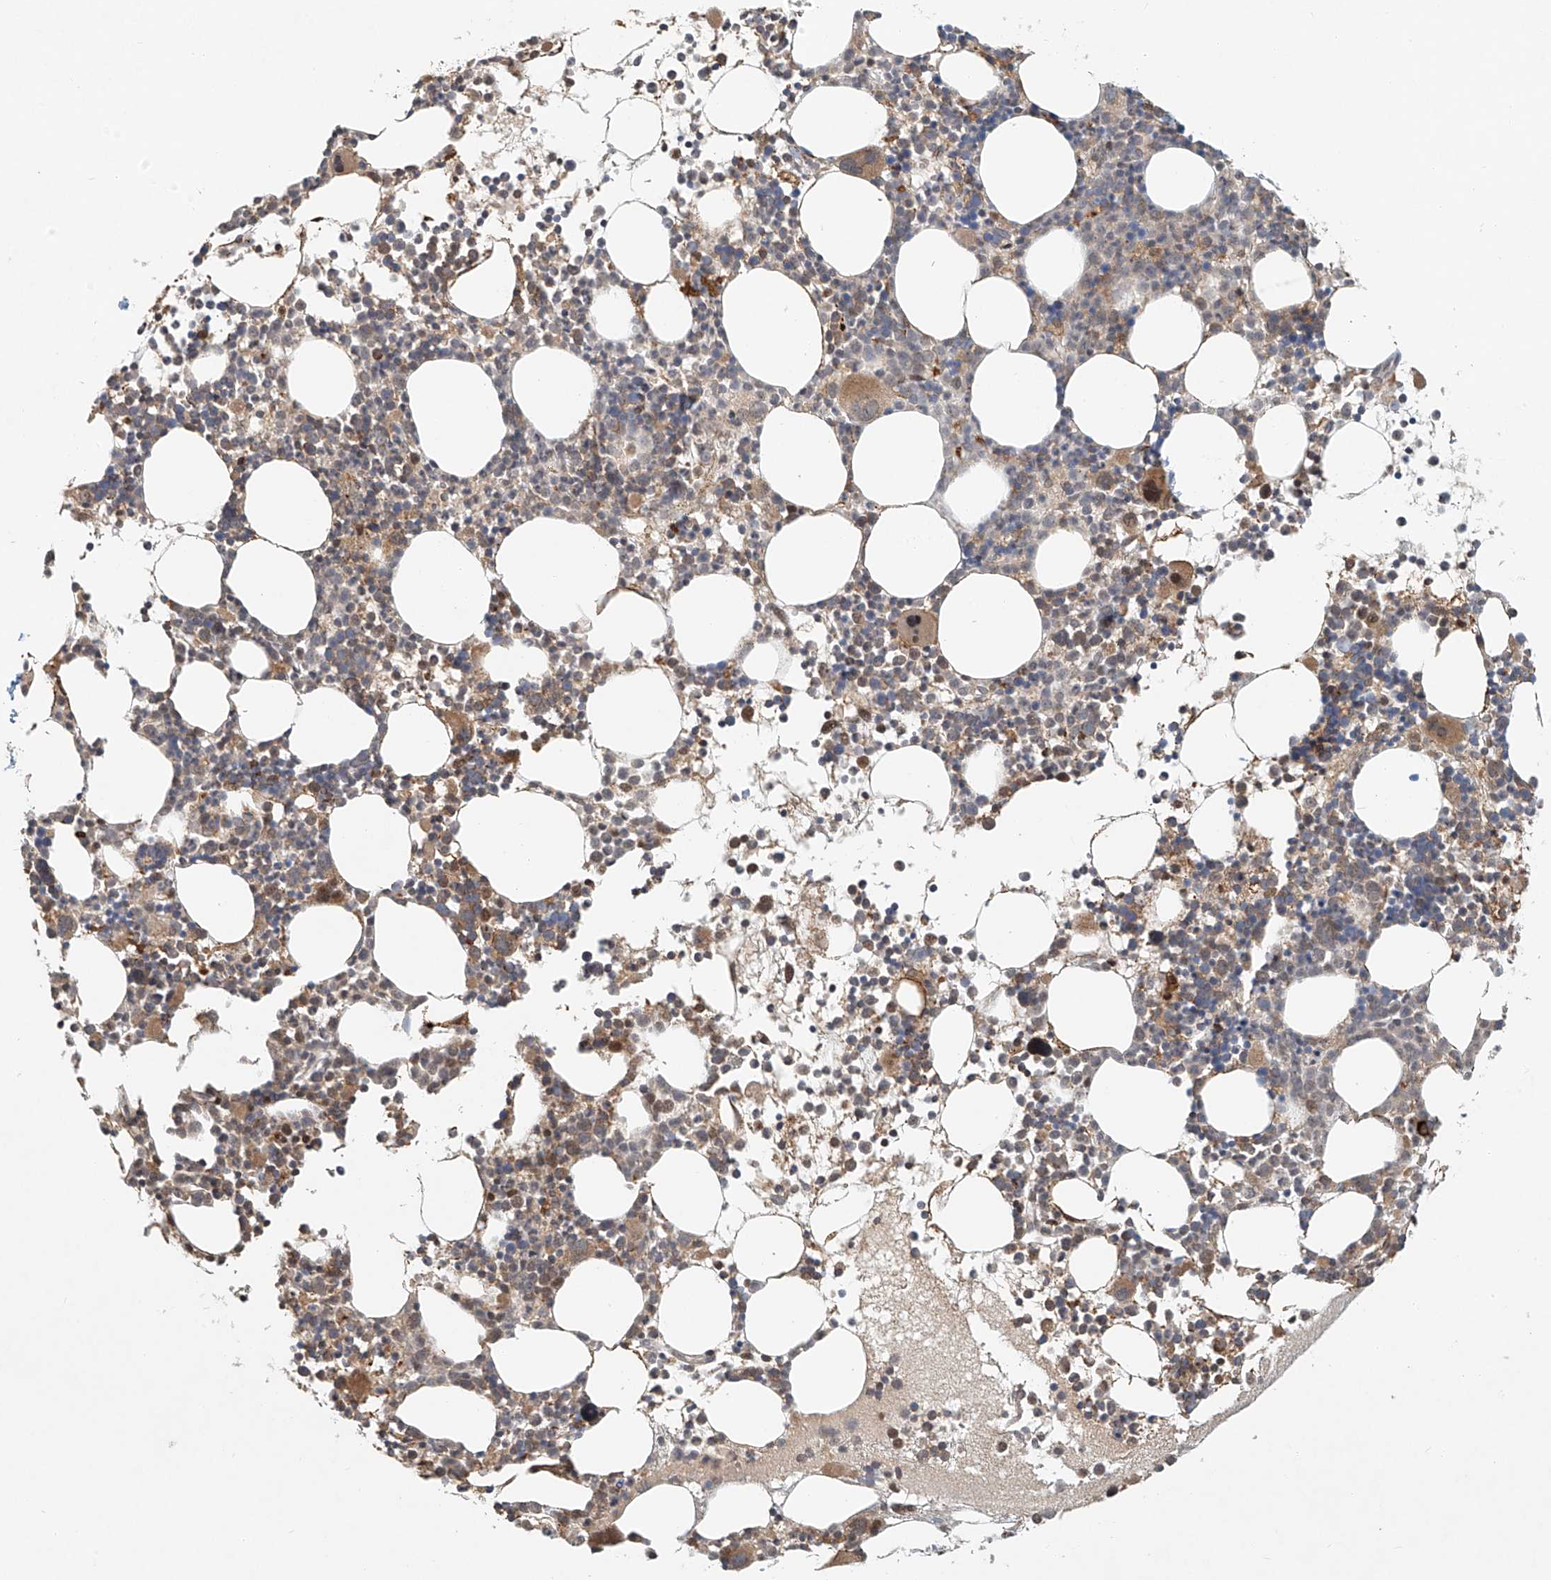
{"staining": {"intensity": "moderate", "quantity": "25%-75%", "location": "cytoplasmic/membranous,nuclear"}, "tissue": "bone marrow", "cell_type": "Hematopoietic cells", "image_type": "normal", "snomed": [{"axis": "morphology", "description": "Normal tissue, NOS"}, {"axis": "topography", "description": "Bone marrow"}], "caption": "The photomicrograph exhibits immunohistochemical staining of normal bone marrow. There is moderate cytoplasmic/membranous,nuclear positivity is identified in approximately 25%-75% of hematopoietic cells.", "gene": "SYTL3", "patient": {"sex": "female", "age": 62}}